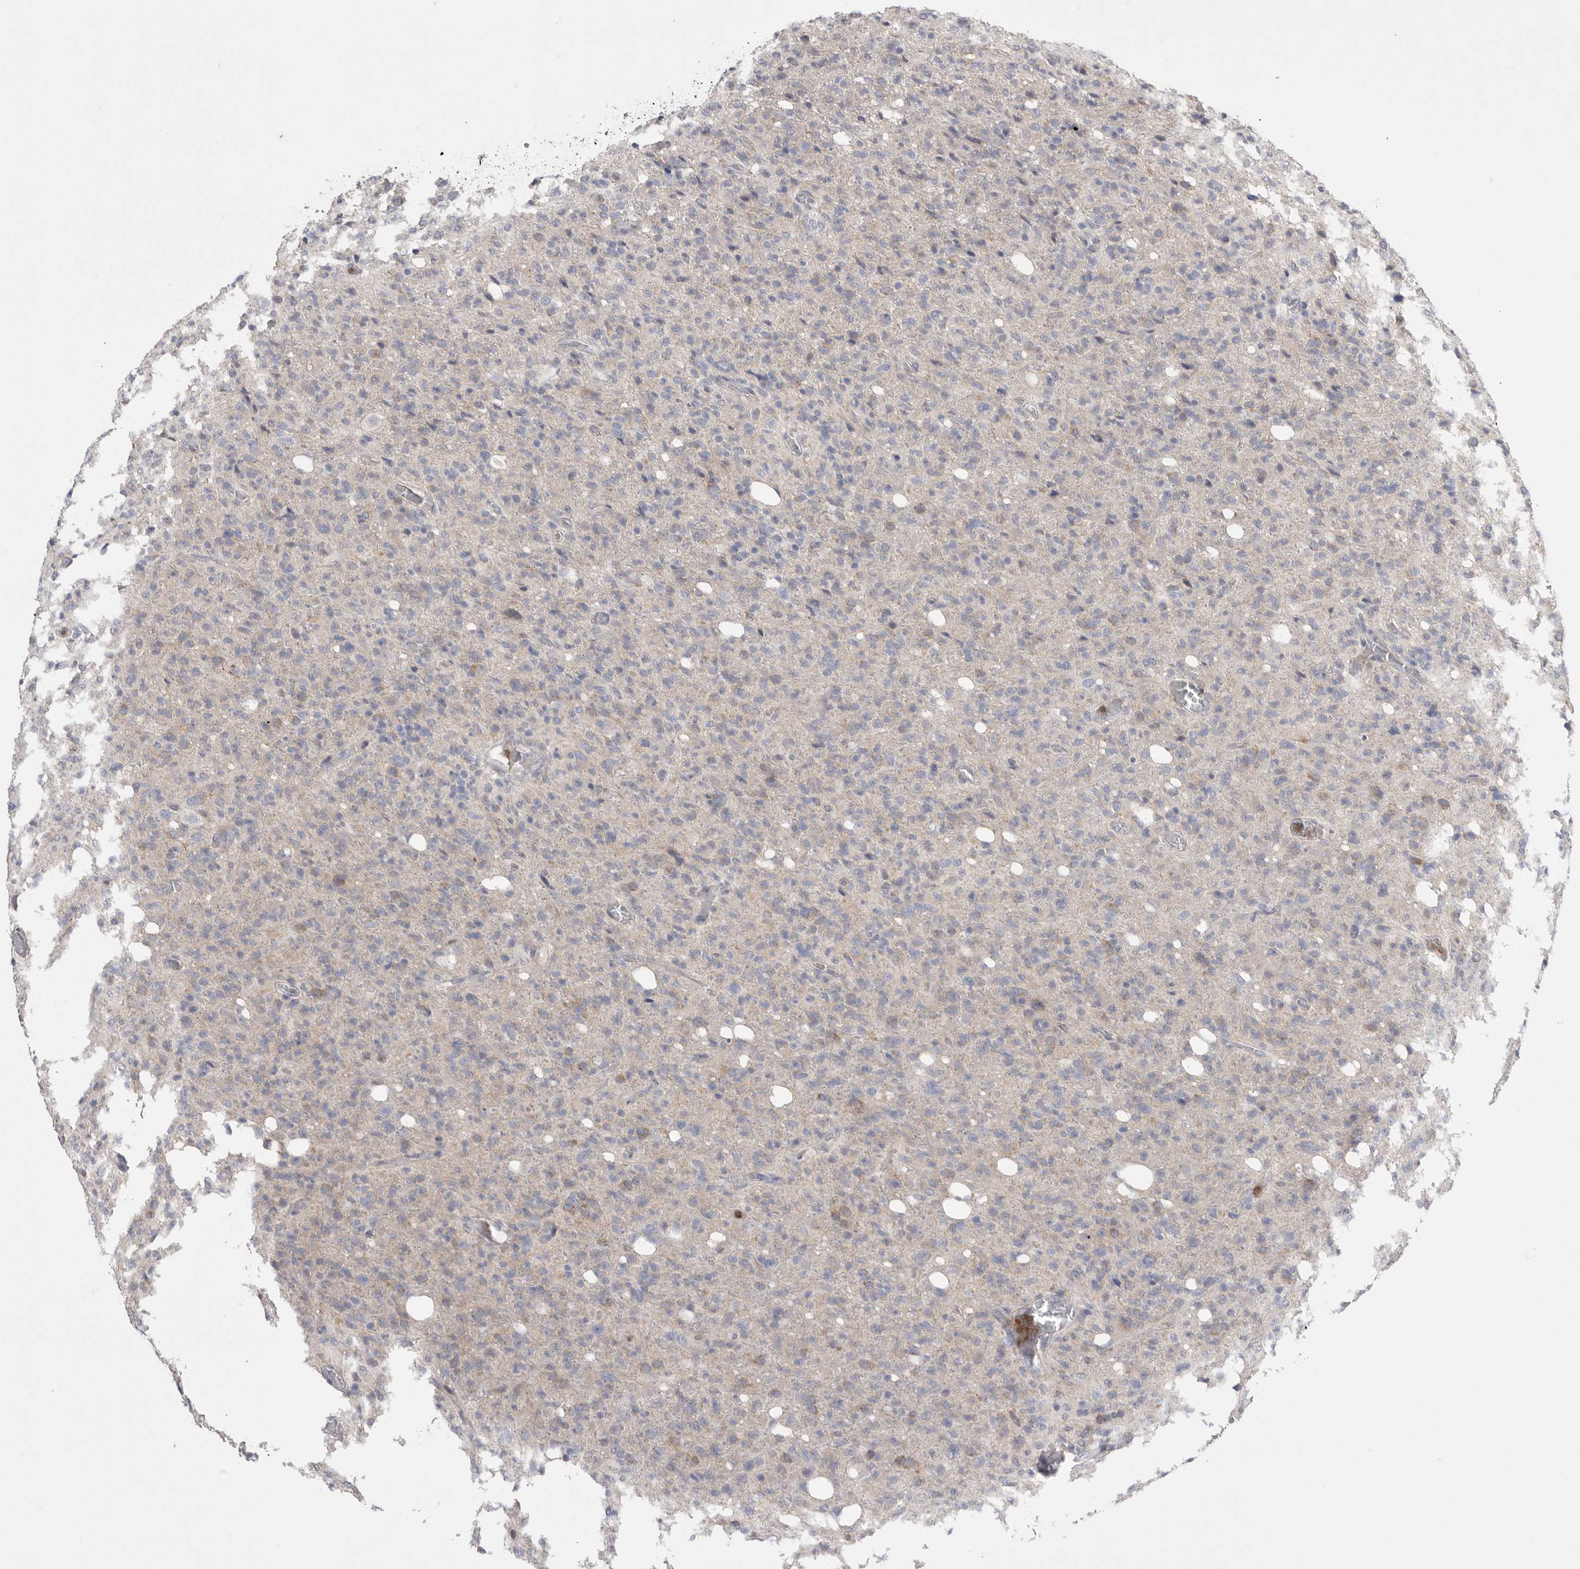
{"staining": {"intensity": "negative", "quantity": "none", "location": "none"}, "tissue": "glioma", "cell_type": "Tumor cells", "image_type": "cancer", "snomed": [{"axis": "morphology", "description": "Glioma, malignant, High grade"}, {"axis": "topography", "description": "Brain"}], "caption": "An image of glioma stained for a protein shows no brown staining in tumor cells. (Immunohistochemistry (ihc), brightfield microscopy, high magnification).", "gene": "CCDC126", "patient": {"sex": "female", "age": 57}}